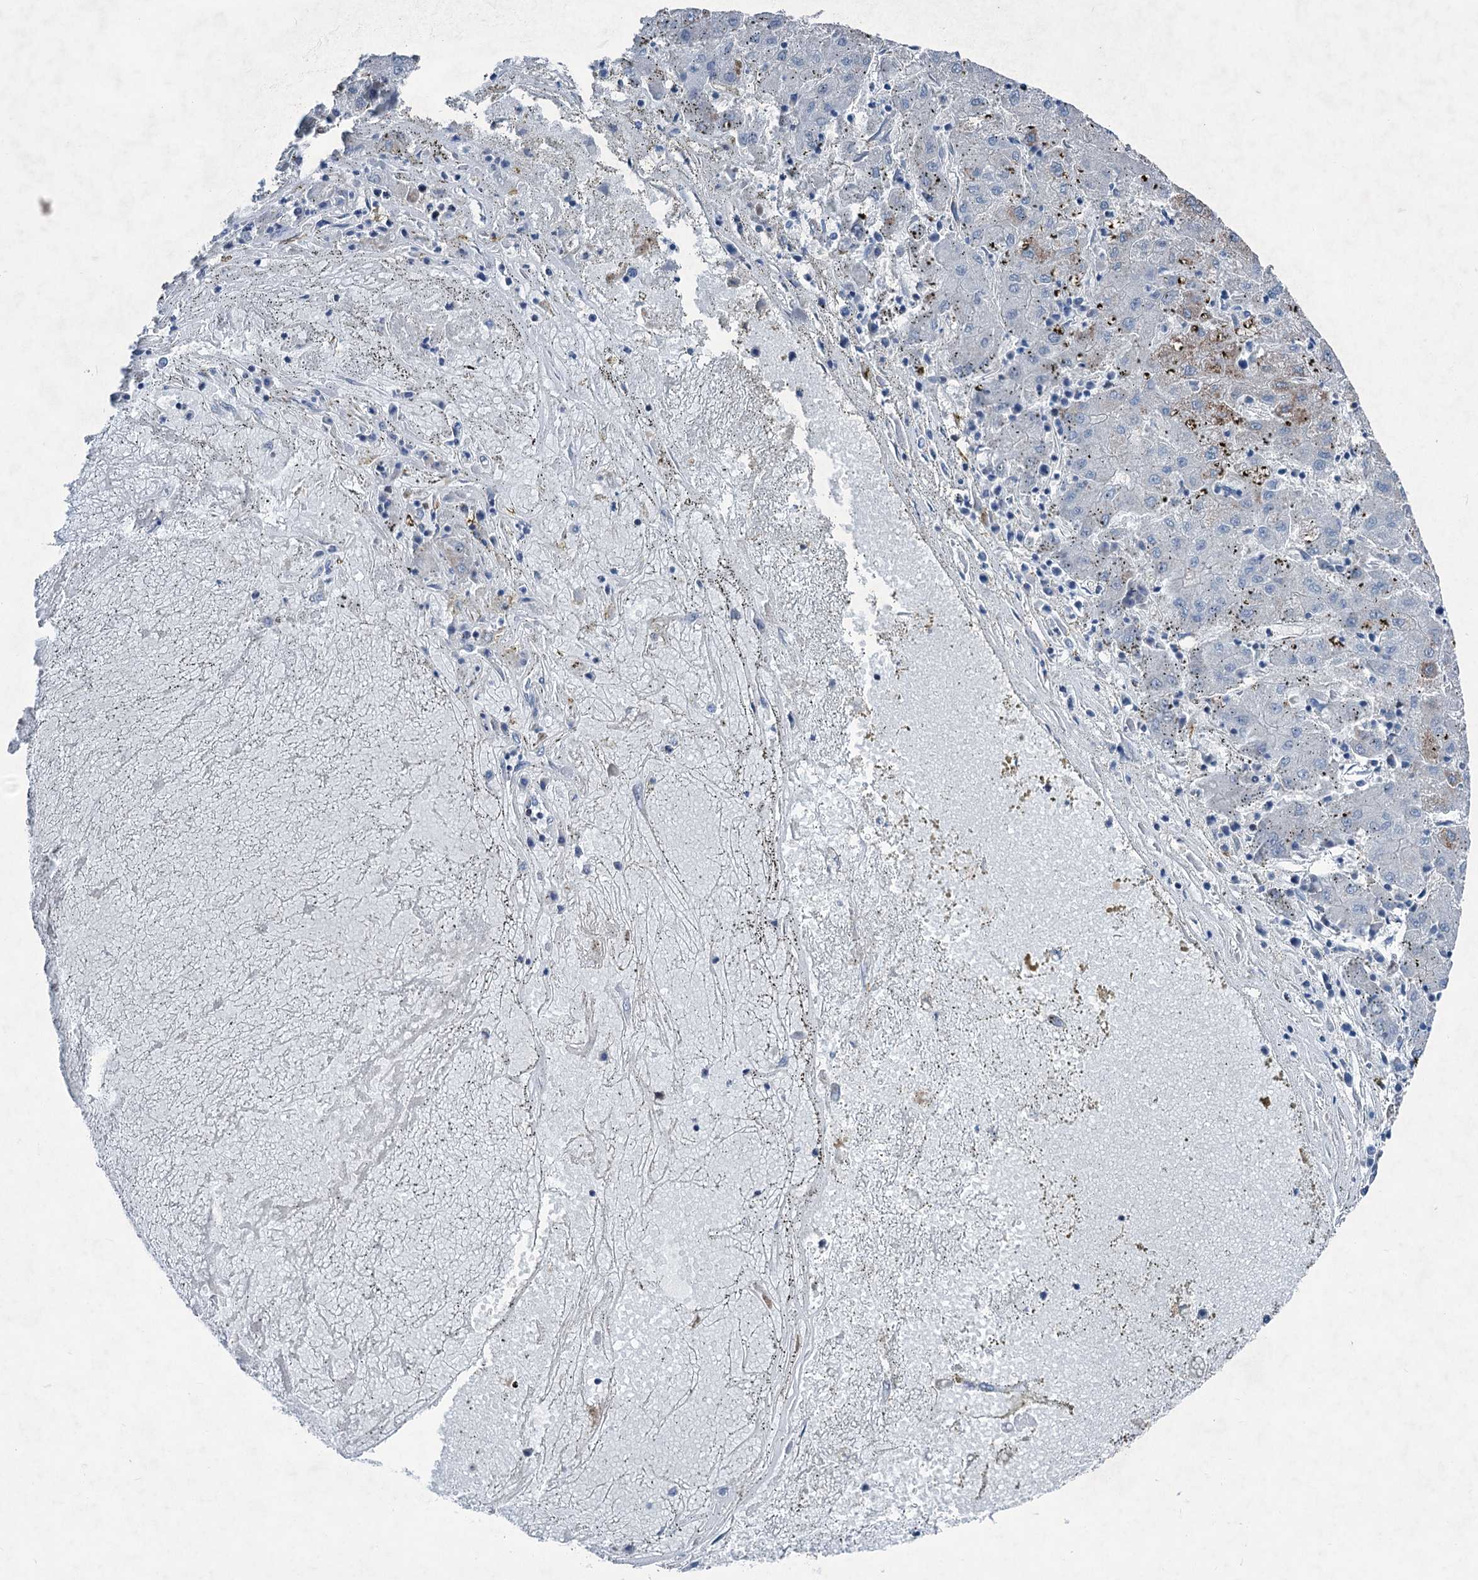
{"staining": {"intensity": "moderate", "quantity": "<25%", "location": "cytoplasmic/membranous"}, "tissue": "liver cancer", "cell_type": "Tumor cells", "image_type": "cancer", "snomed": [{"axis": "morphology", "description": "Carcinoma, Hepatocellular, NOS"}, {"axis": "topography", "description": "Liver"}], "caption": "Hepatocellular carcinoma (liver) was stained to show a protein in brown. There is low levels of moderate cytoplasmic/membranous expression in about <25% of tumor cells. (Stains: DAB in brown, nuclei in blue, Microscopy: brightfield microscopy at high magnification).", "gene": "ELP4", "patient": {"sex": "male", "age": 72}}